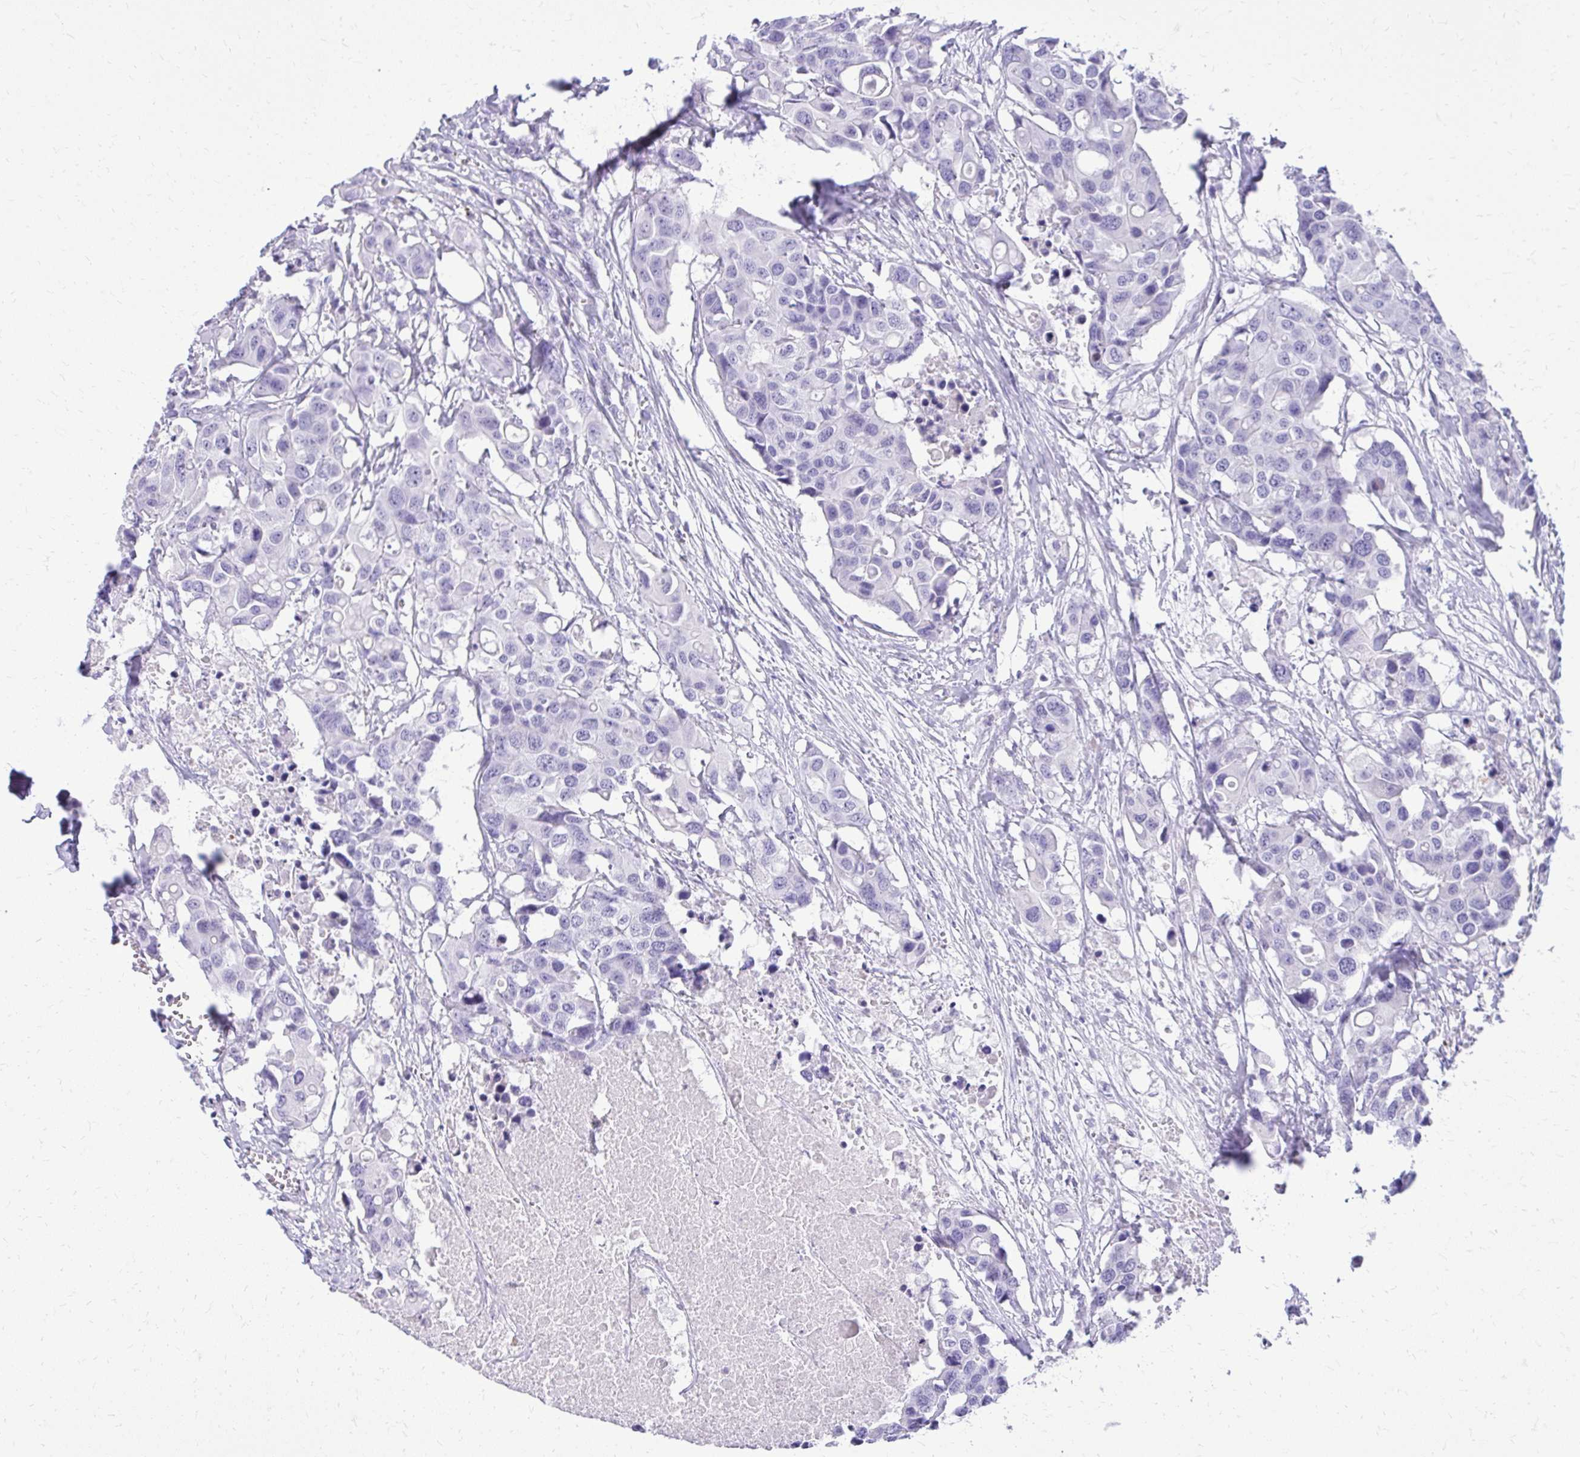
{"staining": {"intensity": "negative", "quantity": "none", "location": "none"}, "tissue": "colorectal cancer", "cell_type": "Tumor cells", "image_type": "cancer", "snomed": [{"axis": "morphology", "description": "Adenocarcinoma, NOS"}, {"axis": "topography", "description": "Colon"}], "caption": "Colorectal cancer stained for a protein using IHC displays no staining tumor cells.", "gene": "BCL6B", "patient": {"sex": "male", "age": 77}}